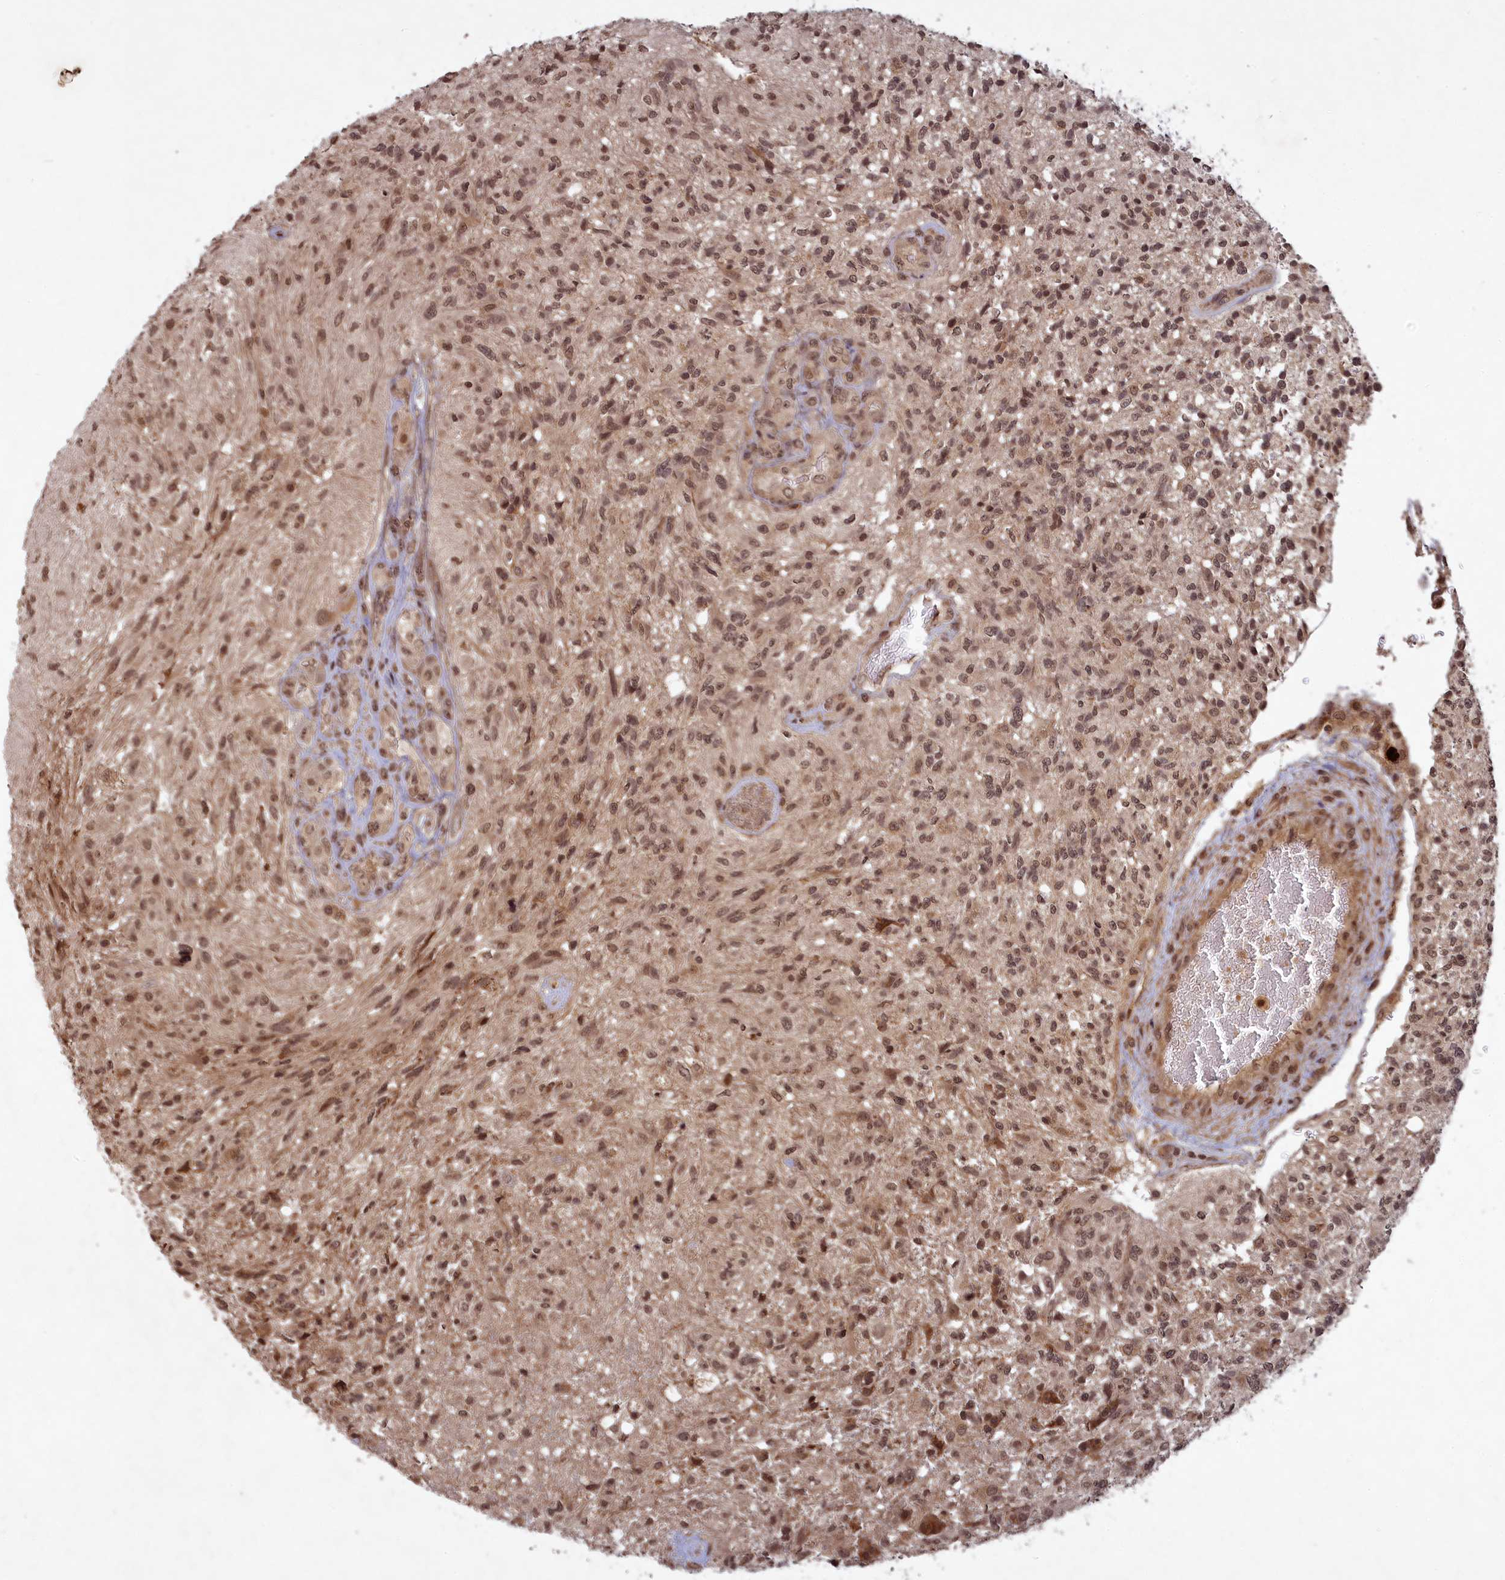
{"staining": {"intensity": "moderate", "quantity": ">75%", "location": "nuclear"}, "tissue": "glioma", "cell_type": "Tumor cells", "image_type": "cancer", "snomed": [{"axis": "morphology", "description": "Glioma, malignant, High grade"}, {"axis": "topography", "description": "Brain"}], "caption": "A brown stain highlights moderate nuclear positivity of a protein in high-grade glioma (malignant) tumor cells. The staining is performed using DAB (3,3'-diaminobenzidine) brown chromogen to label protein expression. The nuclei are counter-stained blue using hematoxylin.", "gene": "SRMS", "patient": {"sex": "male", "age": 56}}